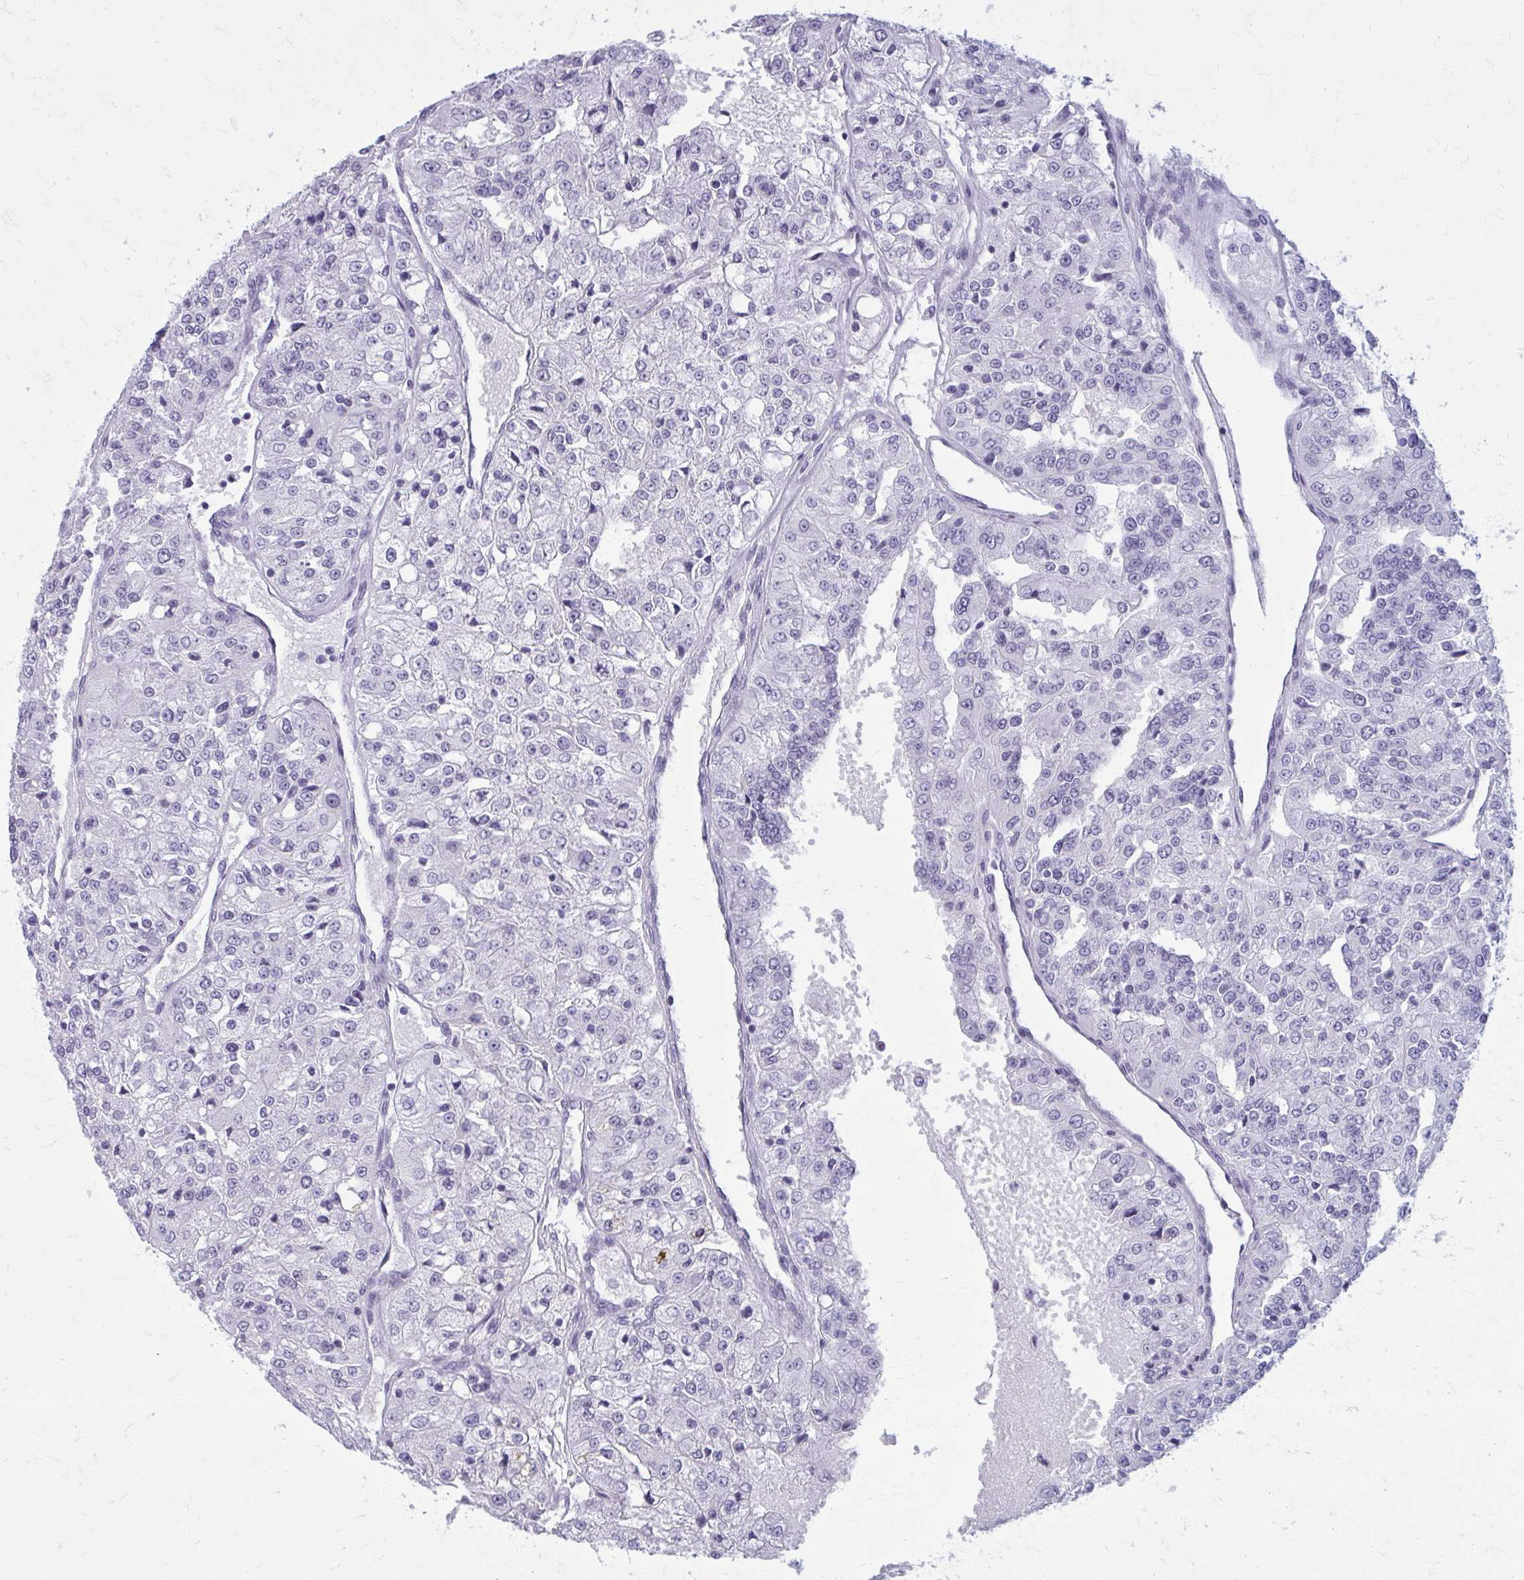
{"staining": {"intensity": "negative", "quantity": "none", "location": "none"}, "tissue": "renal cancer", "cell_type": "Tumor cells", "image_type": "cancer", "snomed": [{"axis": "morphology", "description": "Adenocarcinoma, NOS"}, {"axis": "topography", "description": "Kidney"}], "caption": "DAB (3,3'-diaminobenzidine) immunohistochemical staining of adenocarcinoma (renal) shows no significant positivity in tumor cells.", "gene": "ZDHHC7", "patient": {"sex": "female", "age": 63}}